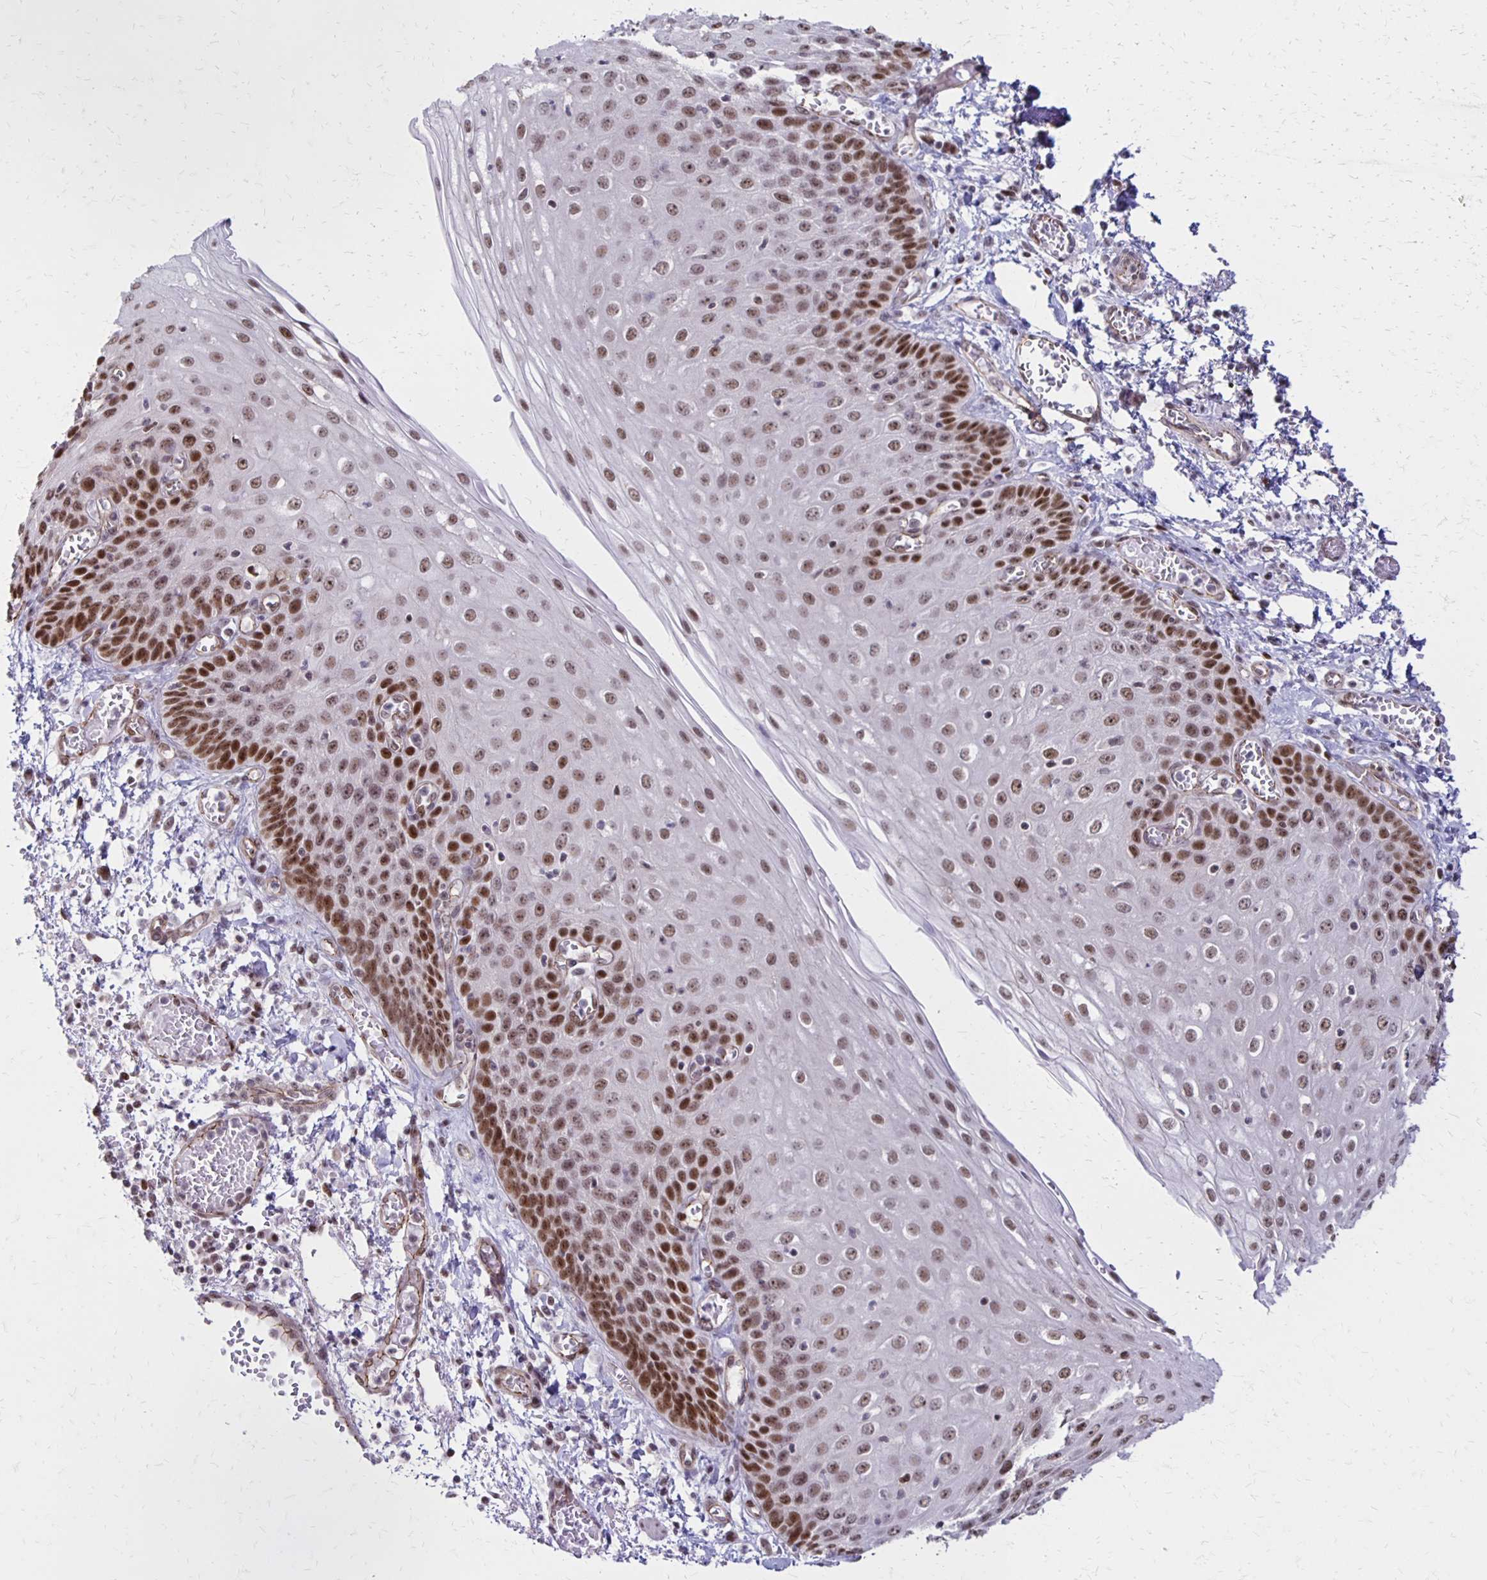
{"staining": {"intensity": "strong", "quantity": ">75%", "location": "nuclear"}, "tissue": "esophagus", "cell_type": "Squamous epithelial cells", "image_type": "normal", "snomed": [{"axis": "morphology", "description": "Normal tissue, NOS"}, {"axis": "morphology", "description": "Adenocarcinoma, NOS"}, {"axis": "topography", "description": "Esophagus"}], "caption": "The micrograph reveals immunohistochemical staining of unremarkable esophagus. There is strong nuclear positivity is seen in approximately >75% of squamous epithelial cells. Using DAB (3,3'-diaminobenzidine) (brown) and hematoxylin (blue) stains, captured at high magnification using brightfield microscopy.", "gene": "DDB2", "patient": {"sex": "male", "age": 81}}